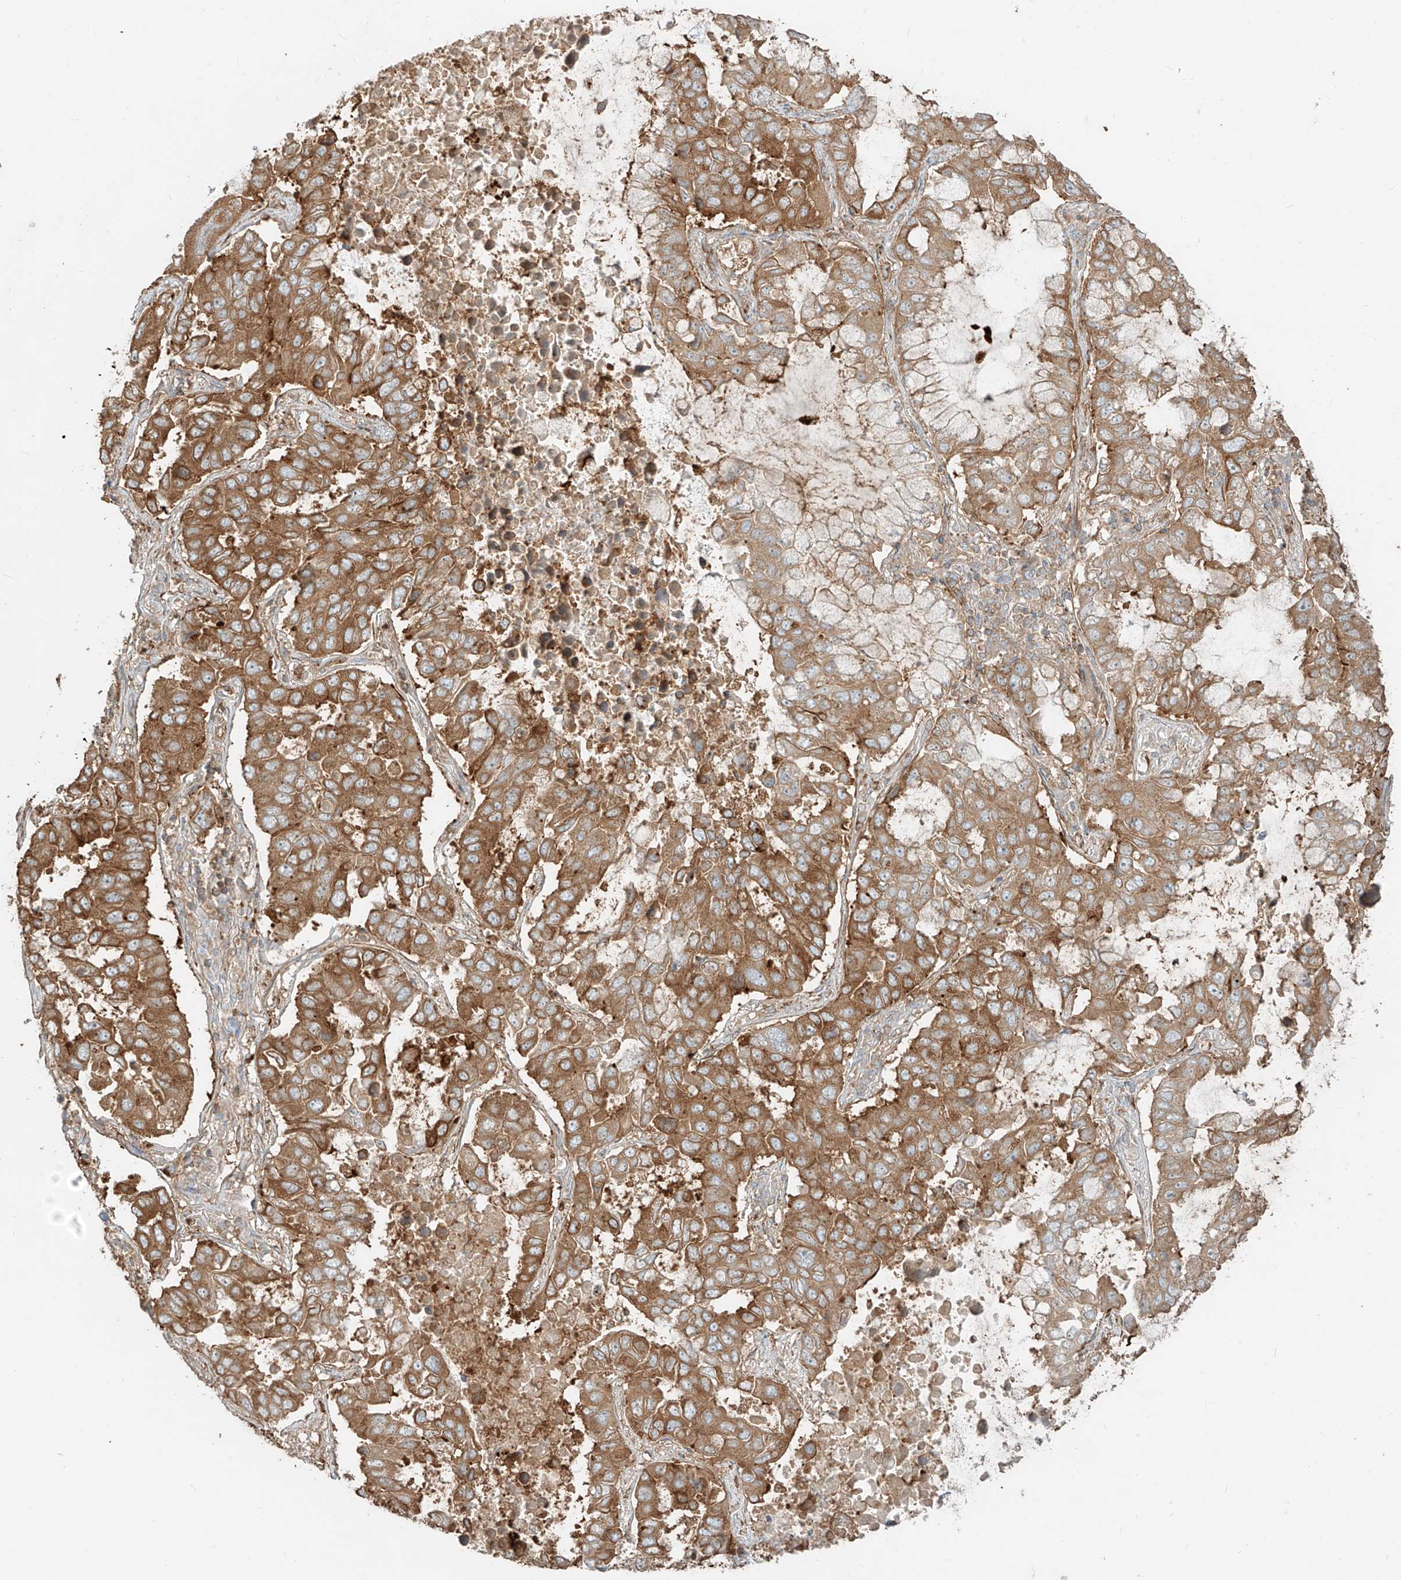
{"staining": {"intensity": "moderate", "quantity": ">75%", "location": "cytoplasmic/membranous"}, "tissue": "lung cancer", "cell_type": "Tumor cells", "image_type": "cancer", "snomed": [{"axis": "morphology", "description": "Adenocarcinoma, NOS"}, {"axis": "topography", "description": "Lung"}], "caption": "An image showing moderate cytoplasmic/membranous staining in approximately >75% of tumor cells in lung cancer, as visualized by brown immunohistochemical staining.", "gene": "CCDC115", "patient": {"sex": "male", "age": 64}}